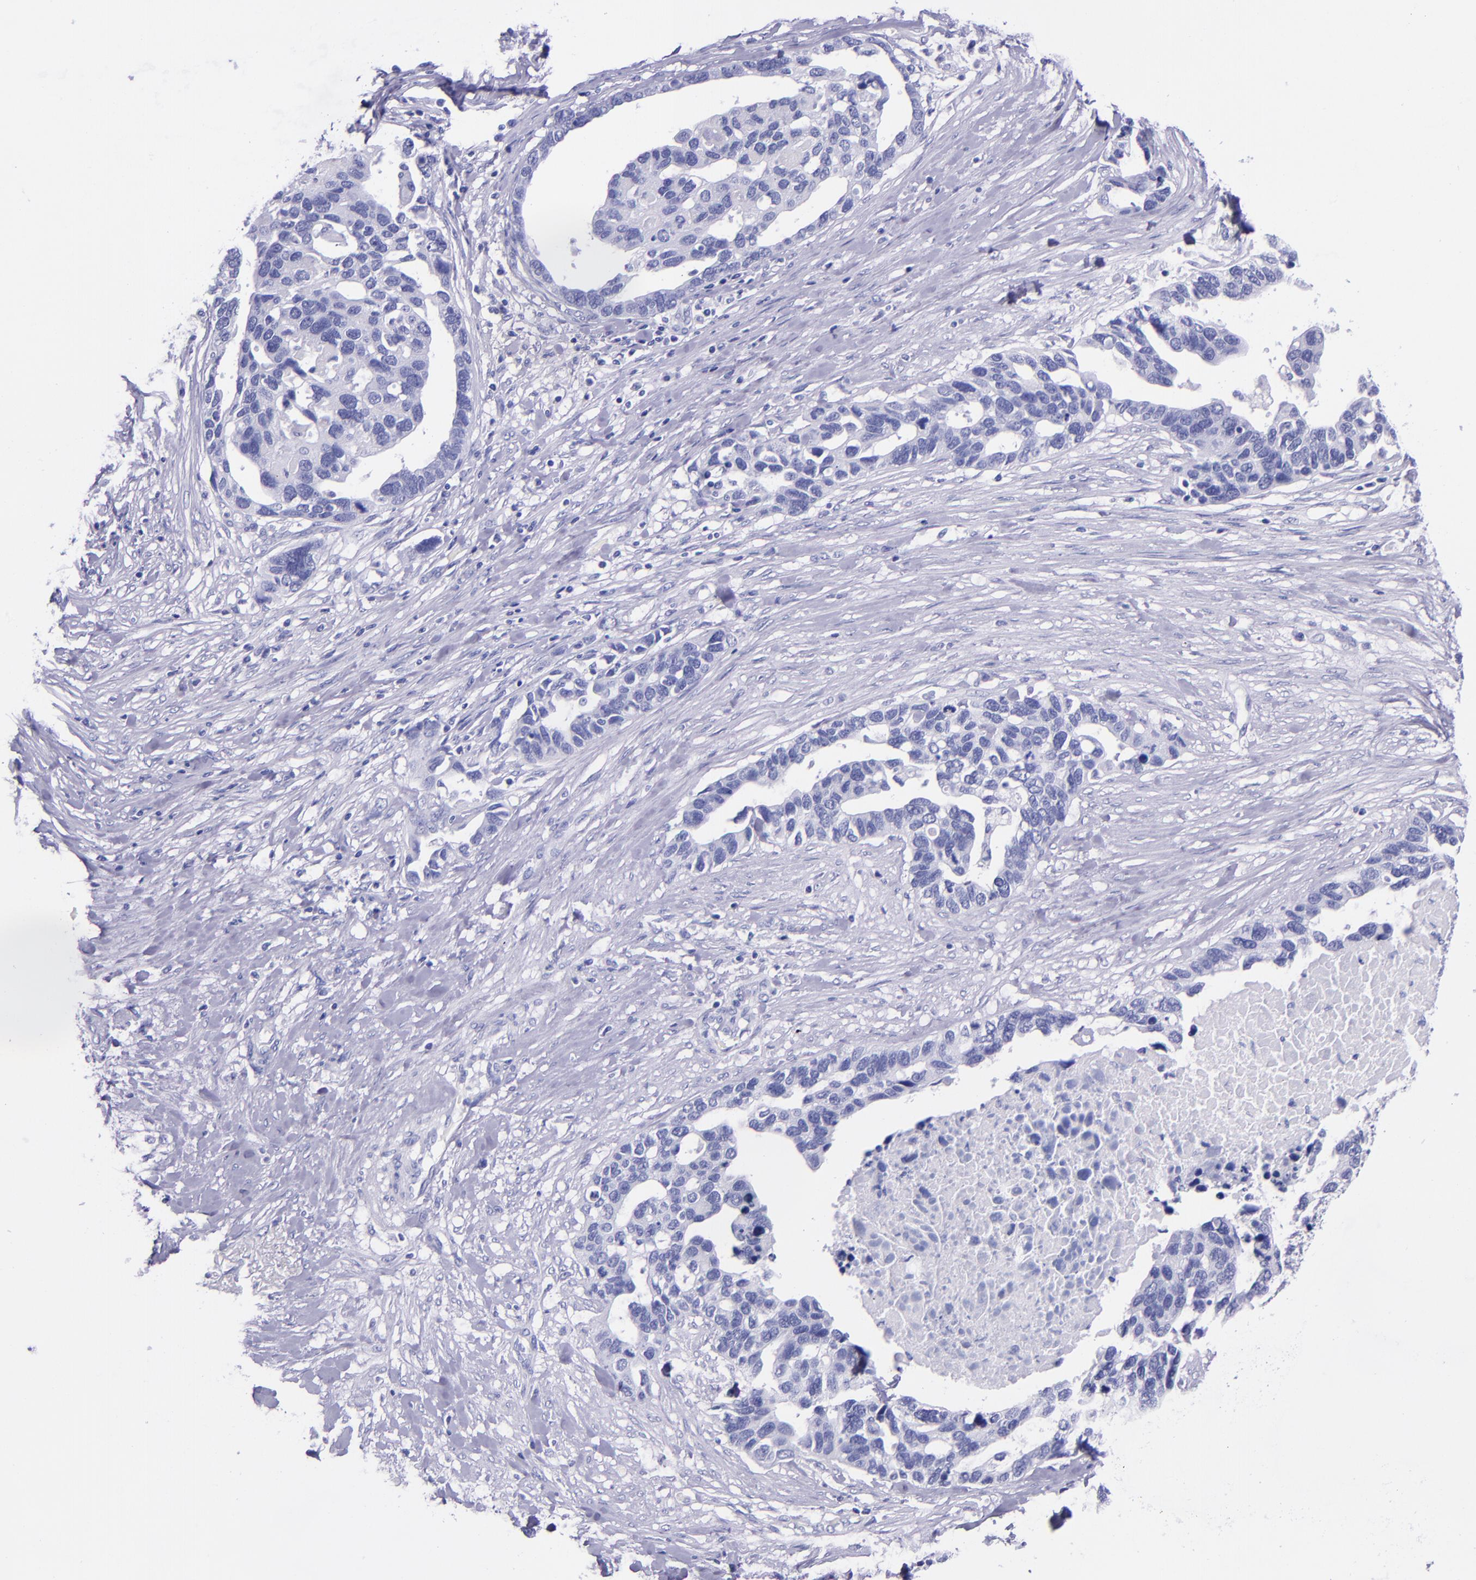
{"staining": {"intensity": "negative", "quantity": "none", "location": "none"}, "tissue": "ovarian cancer", "cell_type": "Tumor cells", "image_type": "cancer", "snomed": [{"axis": "morphology", "description": "Cystadenocarcinoma, serous, NOS"}, {"axis": "topography", "description": "Ovary"}], "caption": "There is no significant expression in tumor cells of ovarian cancer (serous cystadenocarcinoma).", "gene": "MBP", "patient": {"sex": "female", "age": 54}}